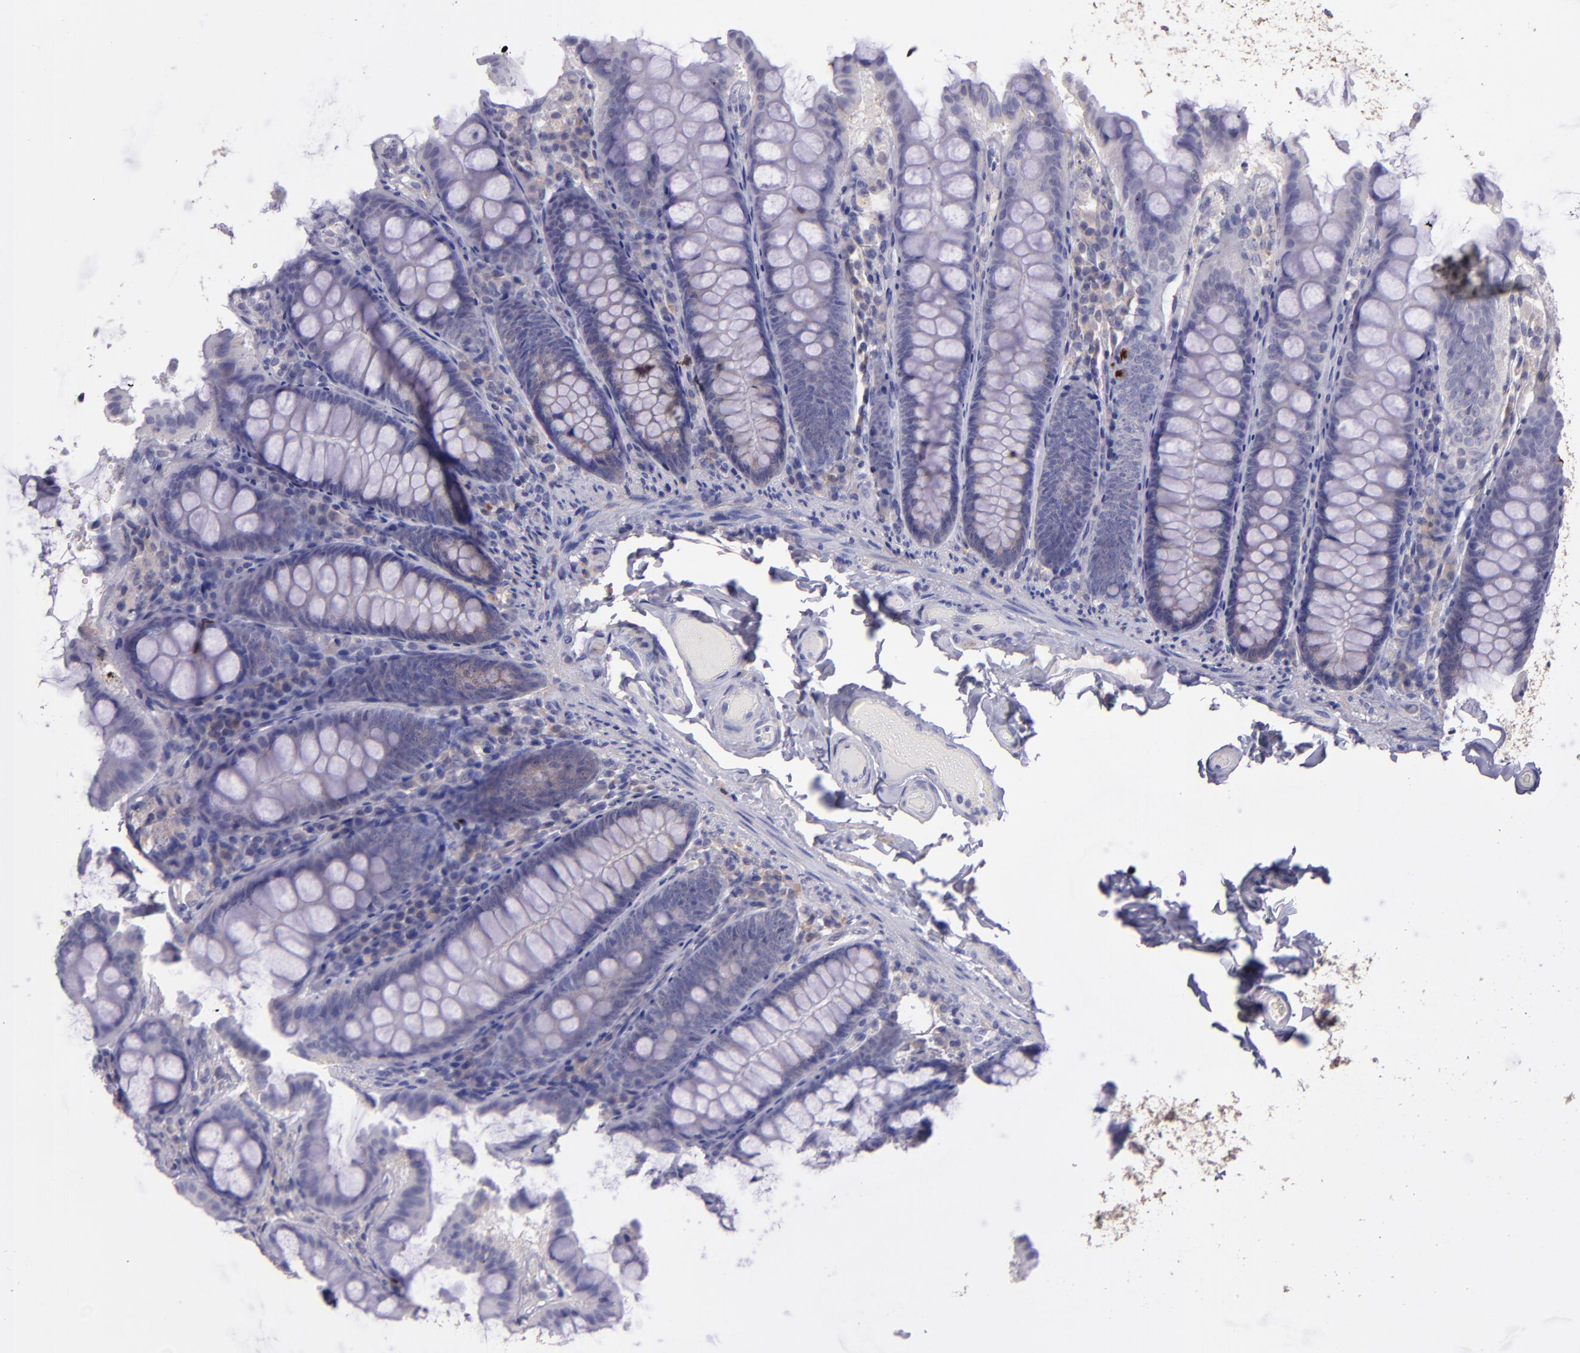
{"staining": {"intensity": "negative", "quantity": "none", "location": "none"}, "tissue": "colon", "cell_type": "Endothelial cells", "image_type": "normal", "snomed": [{"axis": "morphology", "description": "Normal tissue, NOS"}, {"axis": "topography", "description": "Colon"}], "caption": "High magnification brightfield microscopy of unremarkable colon stained with DAB (brown) and counterstained with hematoxylin (blue): endothelial cells show no significant staining.", "gene": "PAPPA", "patient": {"sex": "female", "age": 61}}